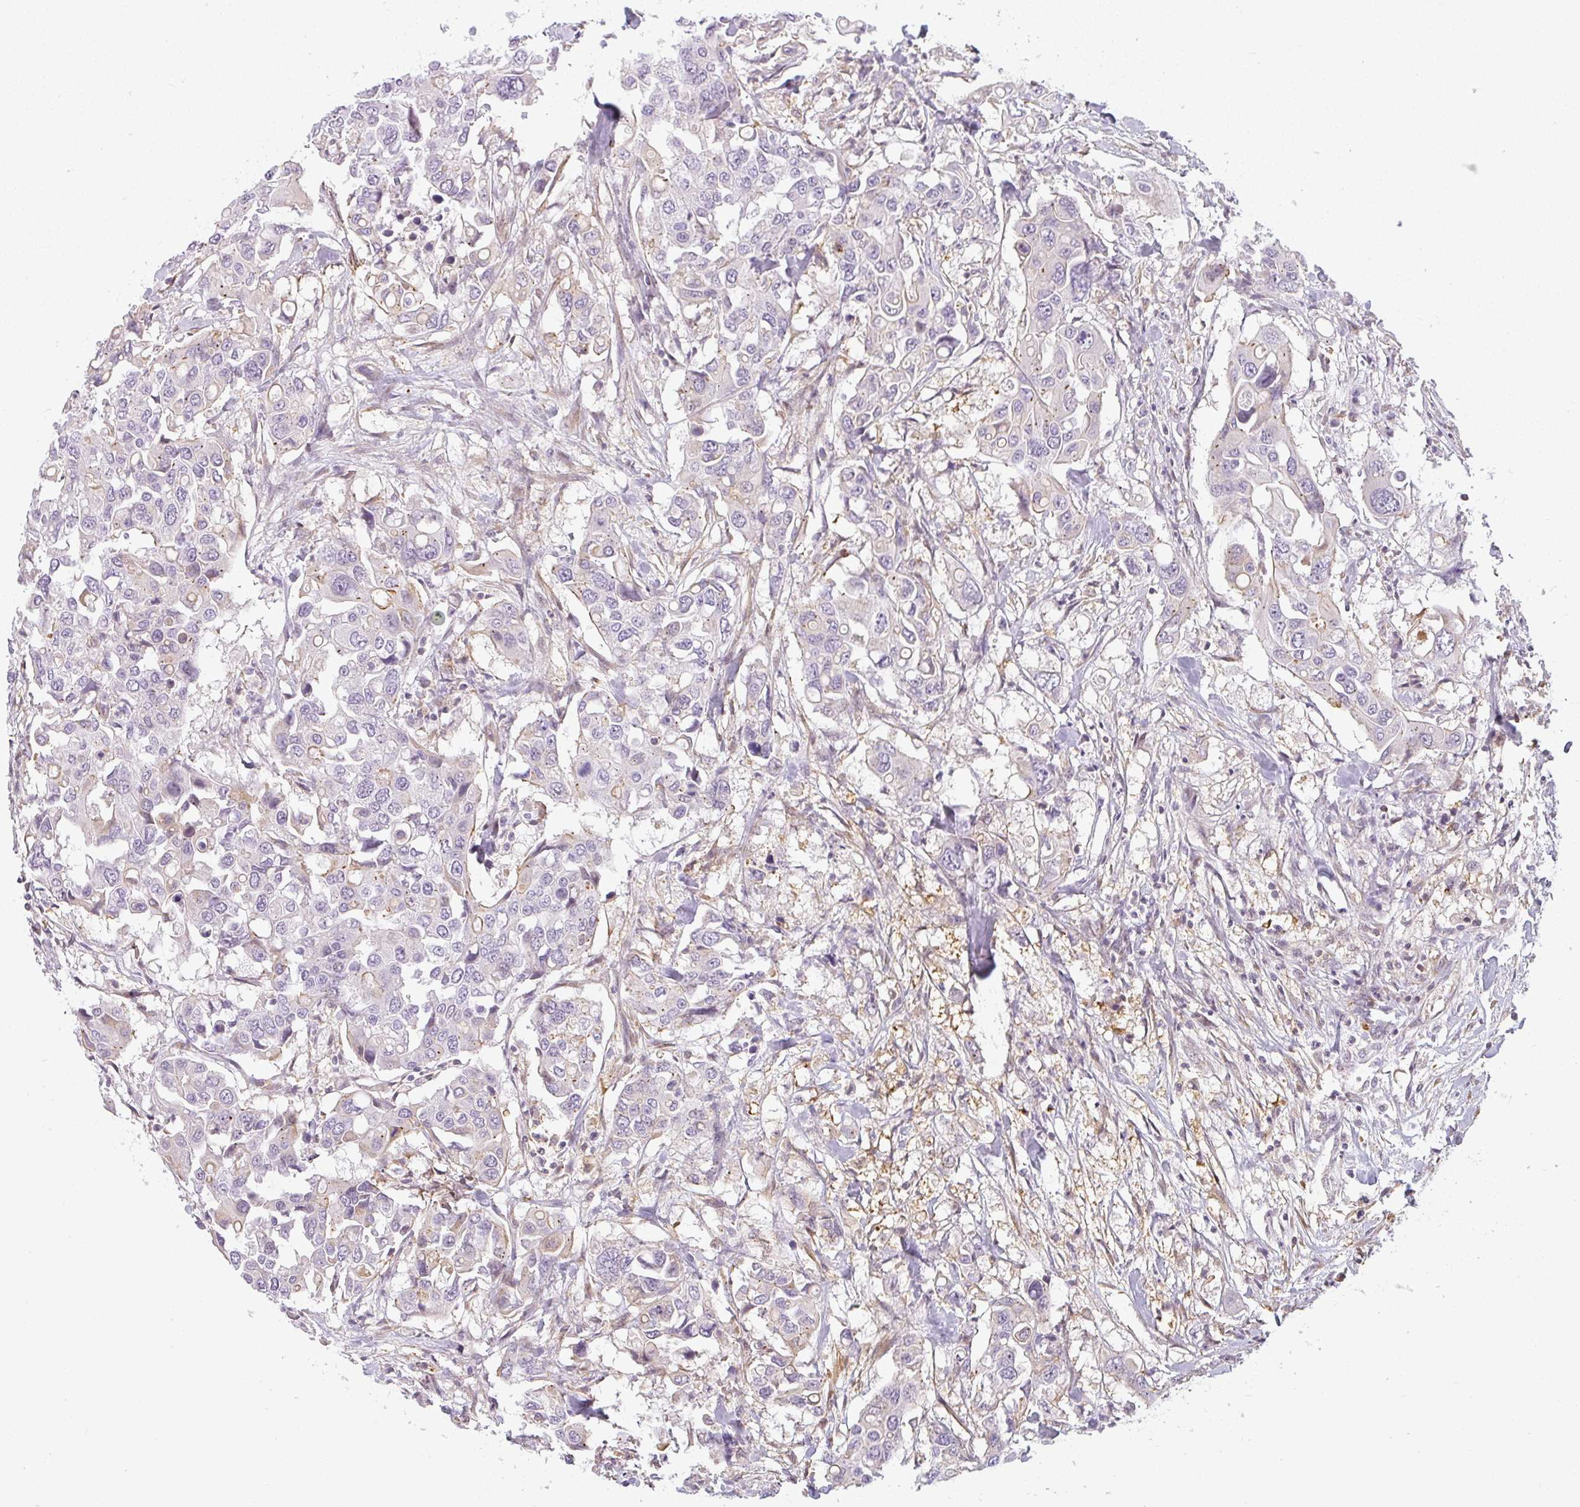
{"staining": {"intensity": "weak", "quantity": "<25%", "location": "cytoplasmic/membranous"}, "tissue": "colorectal cancer", "cell_type": "Tumor cells", "image_type": "cancer", "snomed": [{"axis": "morphology", "description": "Adenocarcinoma, NOS"}, {"axis": "topography", "description": "Colon"}], "caption": "Image shows no protein positivity in tumor cells of adenocarcinoma (colorectal) tissue.", "gene": "SULF1", "patient": {"sex": "male", "age": 77}}